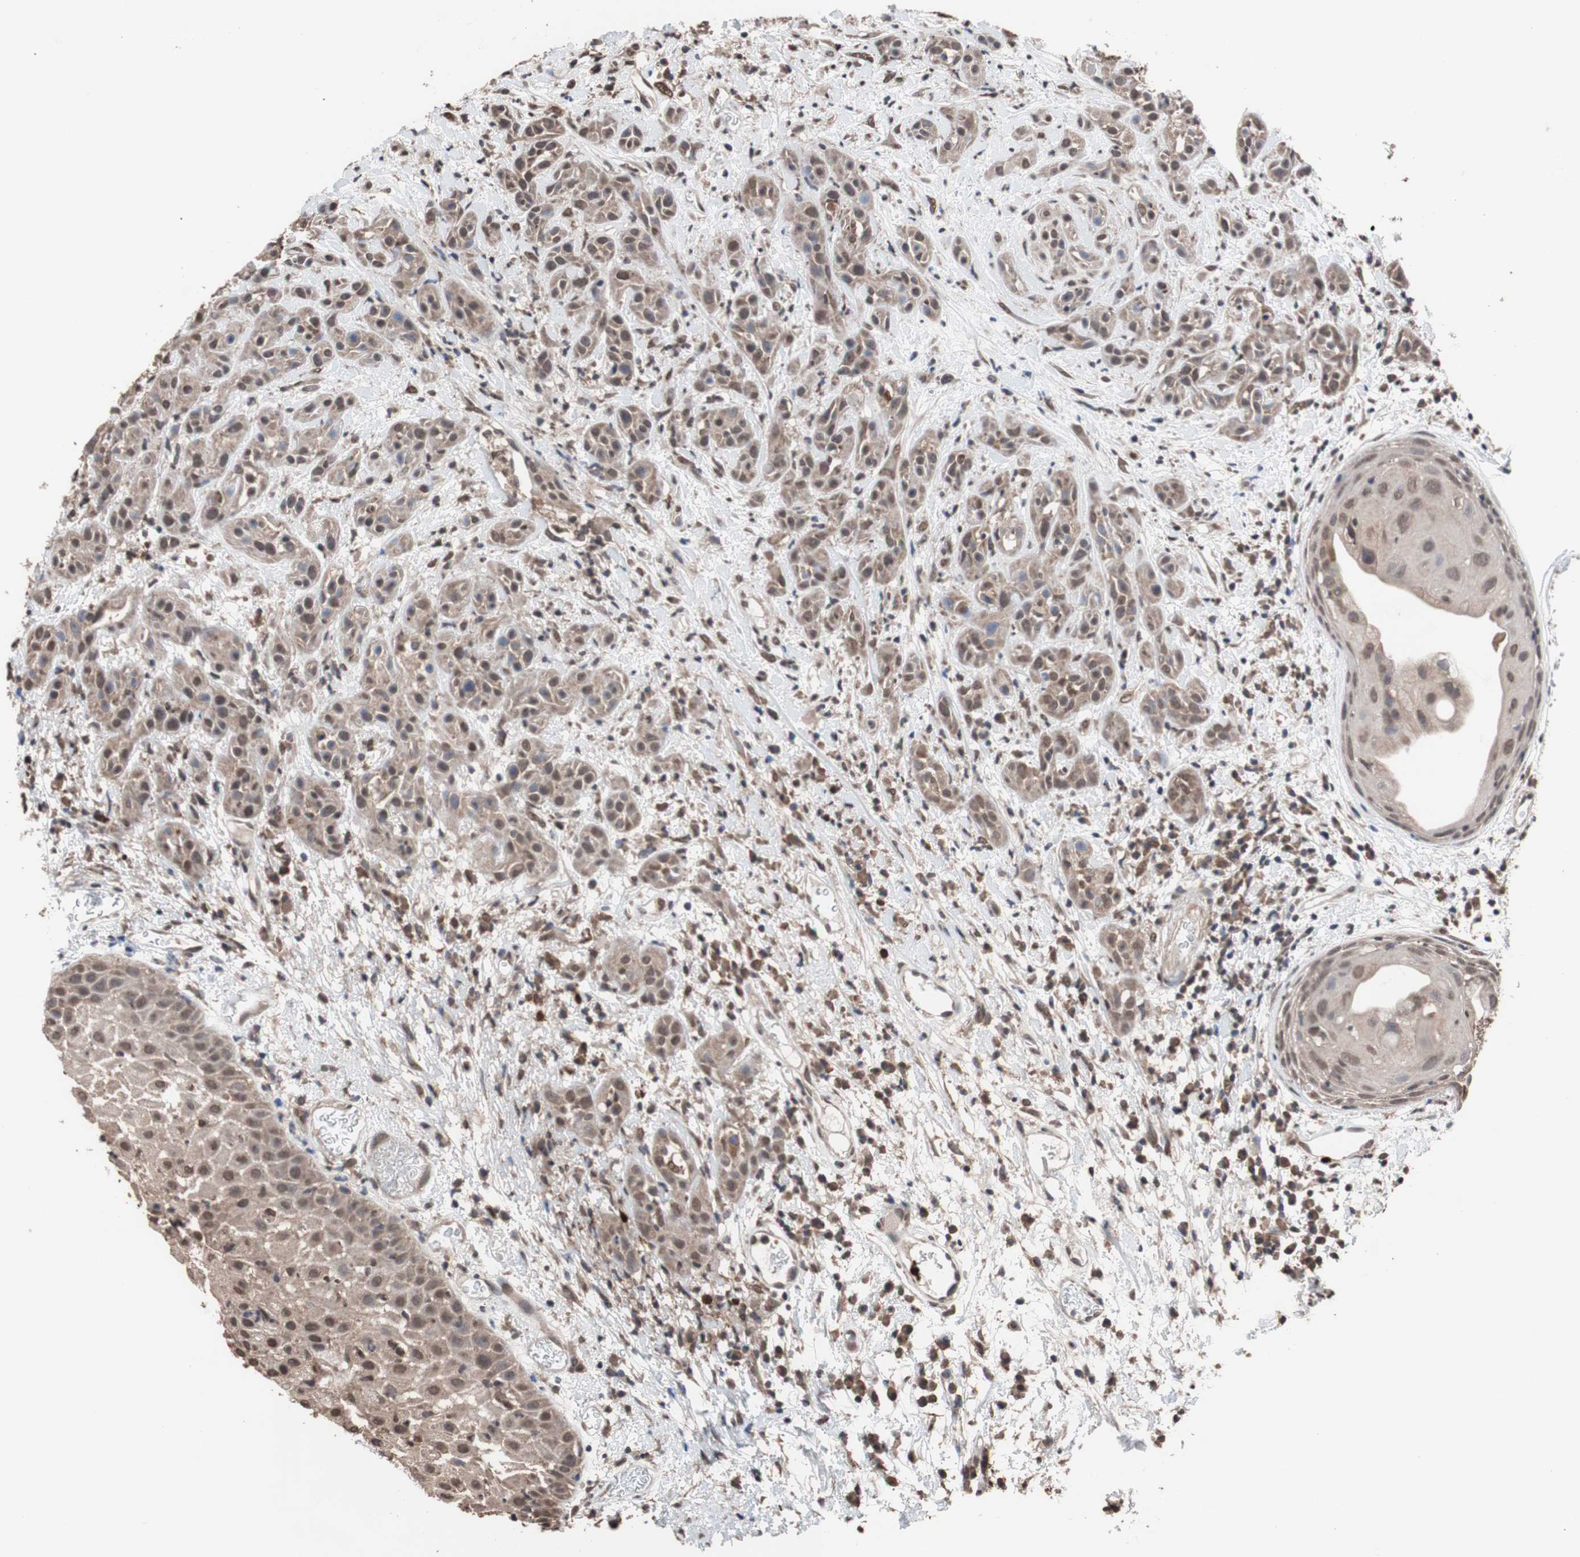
{"staining": {"intensity": "moderate", "quantity": ">75%", "location": "cytoplasmic/membranous,nuclear"}, "tissue": "head and neck cancer", "cell_type": "Tumor cells", "image_type": "cancer", "snomed": [{"axis": "morphology", "description": "Squamous cell carcinoma, NOS"}, {"axis": "topography", "description": "Head-Neck"}], "caption": "The micrograph reveals a brown stain indicating the presence of a protein in the cytoplasmic/membranous and nuclear of tumor cells in head and neck squamous cell carcinoma.", "gene": "MED27", "patient": {"sex": "male", "age": 62}}